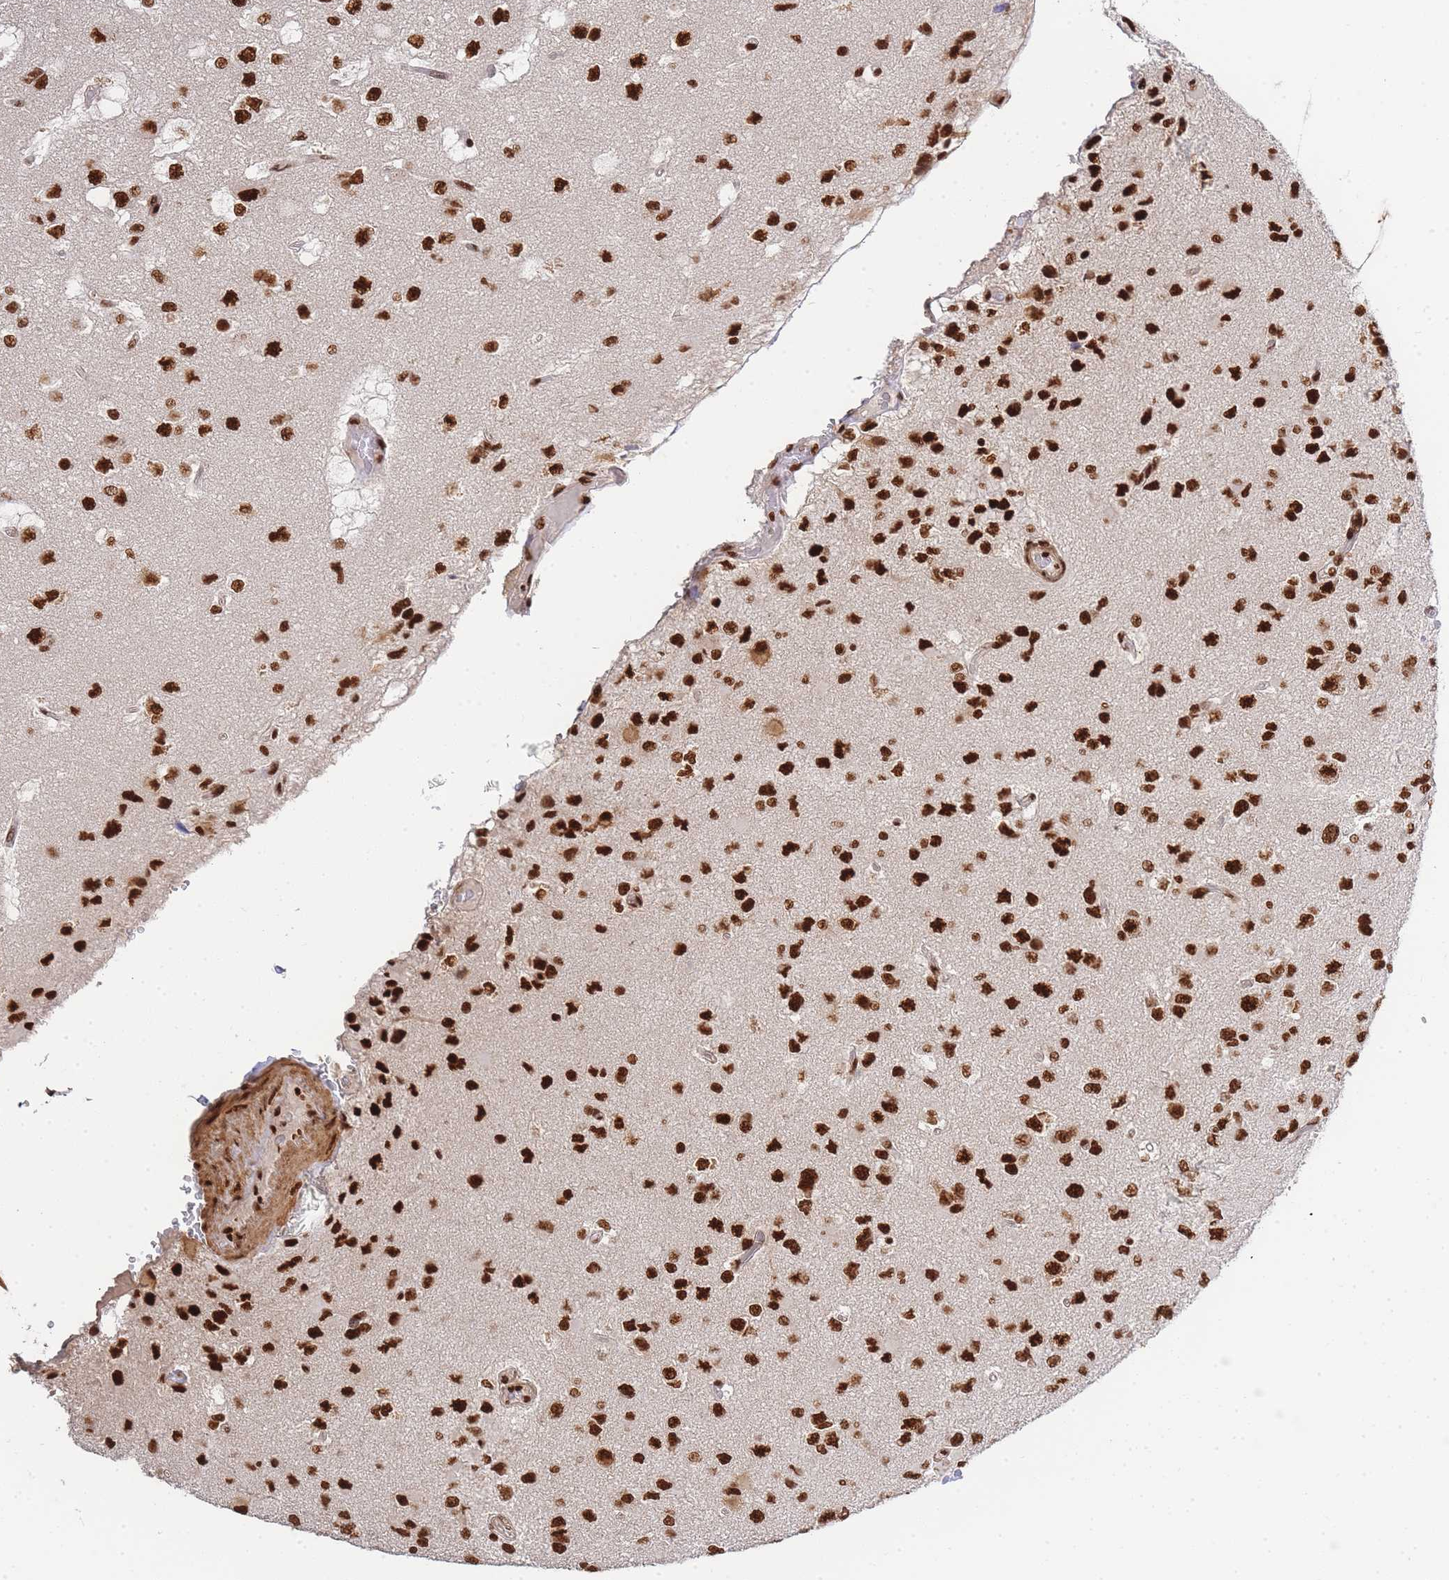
{"staining": {"intensity": "strong", "quantity": ">75%", "location": "nuclear"}, "tissue": "glioma", "cell_type": "Tumor cells", "image_type": "cancer", "snomed": [{"axis": "morphology", "description": "Glioma, malignant, High grade"}, {"axis": "topography", "description": "Brain"}], "caption": "Immunohistochemical staining of human malignant high-grade glioma displays high levels of strong nuclear protein staining in approximately >75% of tumor cells.", "gene": "PRKDC", "patient": {"sex": "male", "age": 53}}